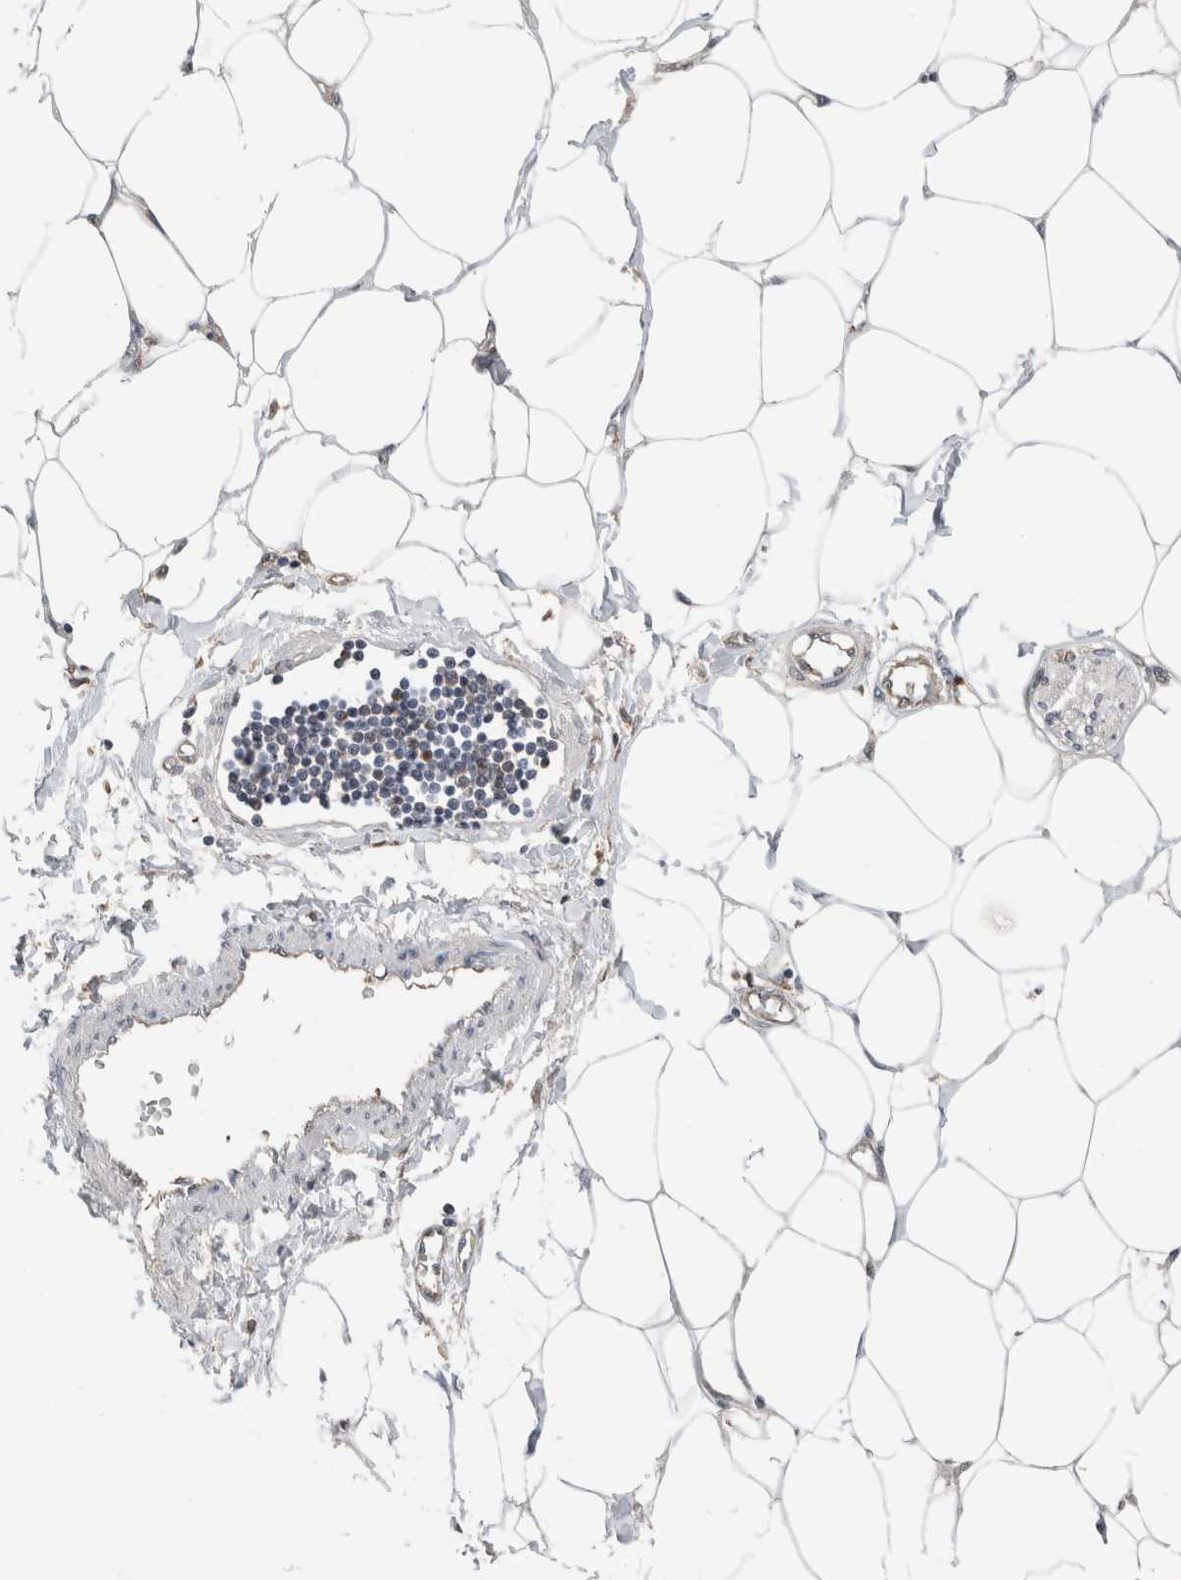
{"staining": {"intensity": "negative", "quantity": "none", "location": "none"}, "tissue": "adipose tissue", "cell_type": "Adipocytes", "image_type": "normal", "snomed": [{"axis": "morphology", "description": "Normal tissue, NOS"}, {"axis": "morphology", "description": "Adenocarcinoma, NOS"}, {"axis": "topography", "description": "Colon"}, {"axis": "topography", "description": "Peripheral nerve tissue"}], "caption": "This is an IHC image of benign human adipose tissue. There is no expression in adipocytes.", "gene": "XPNPEP1", "patient": {"sex": "male", "age": 14}}